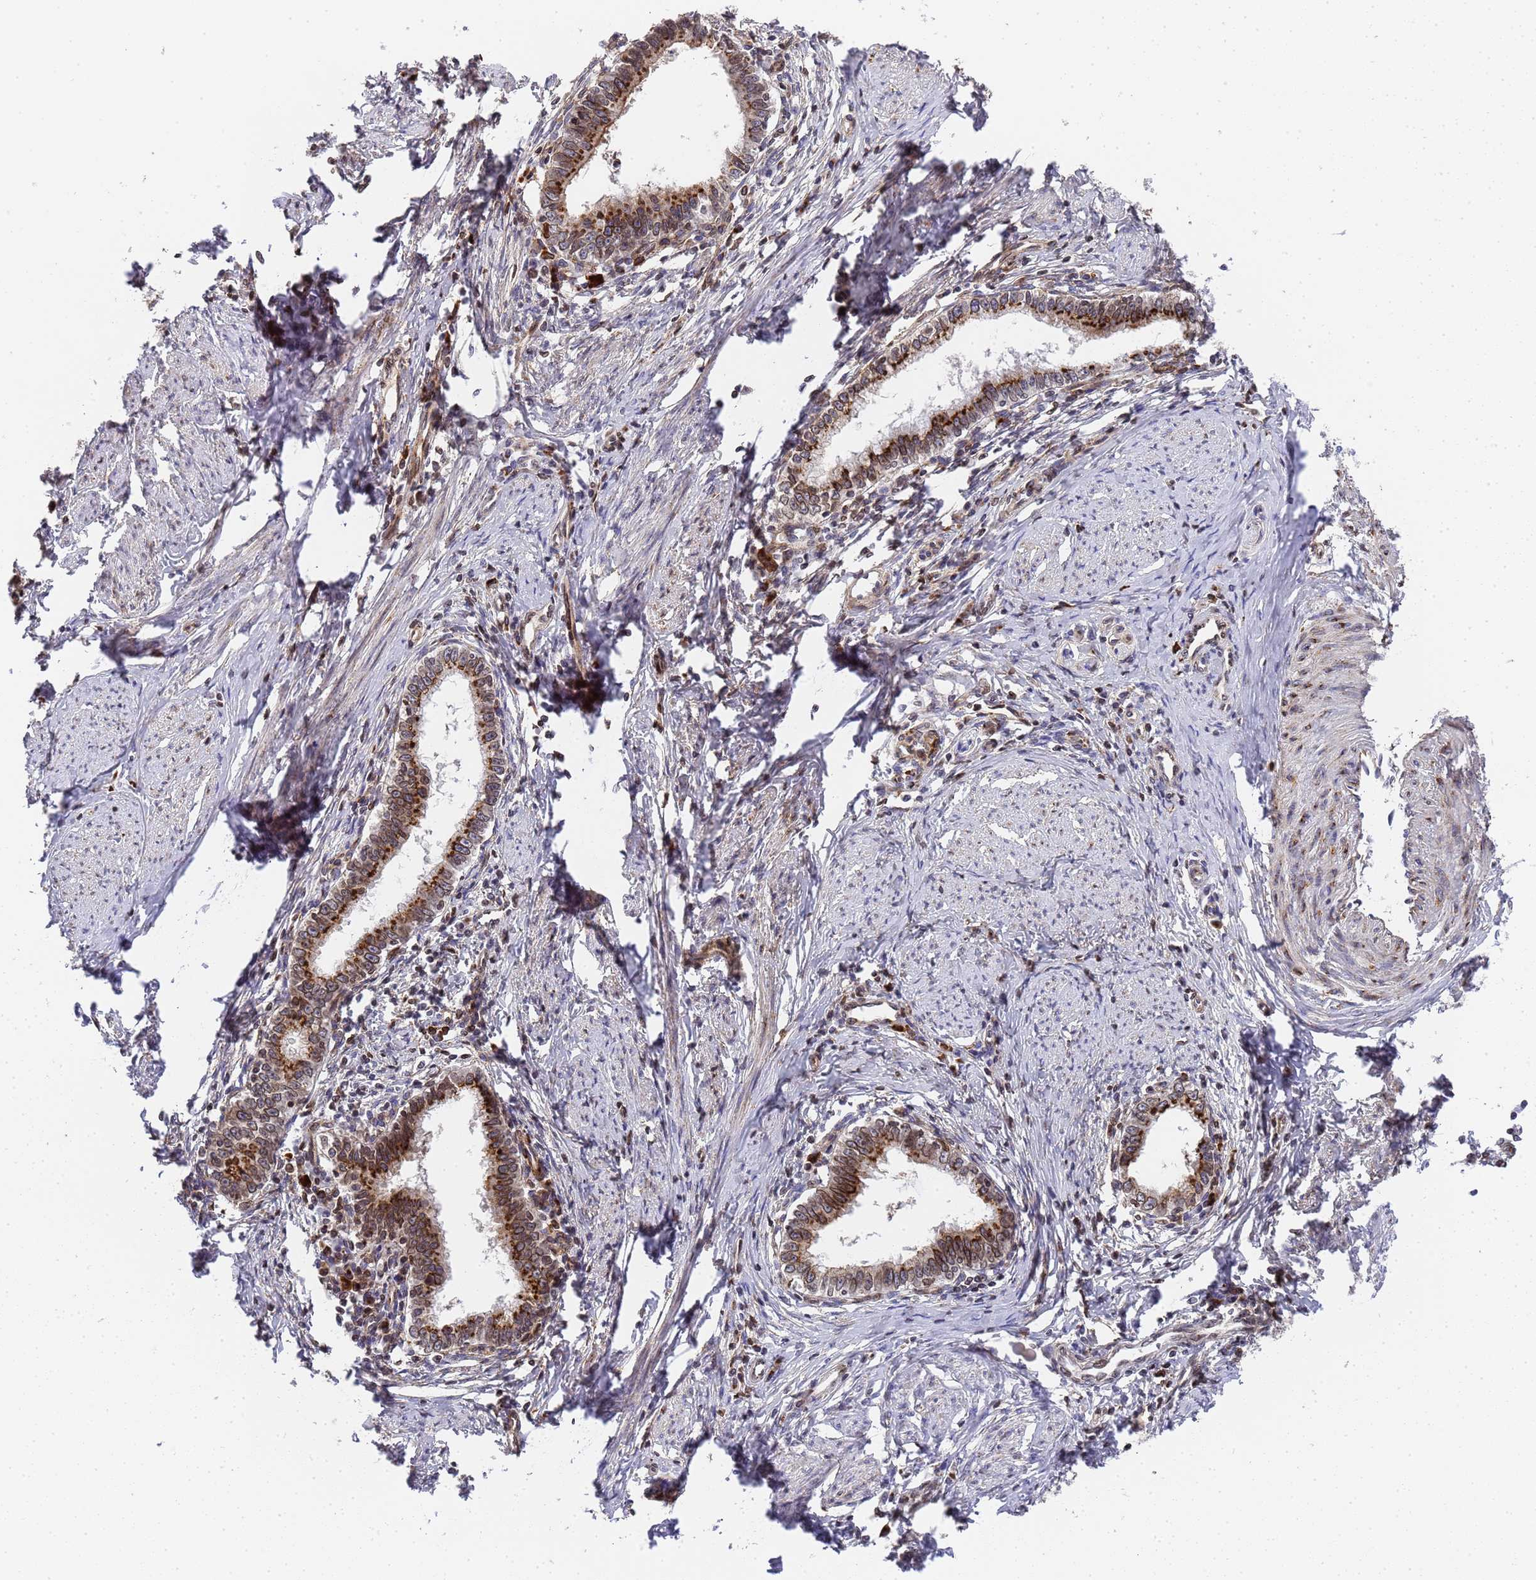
{"staining": {"intensity": "strong", "quantity": ">75%", "location": "cytoplasmic/membranous,nuclear"}, "tissue": "cervical cancer", "cell_type": "Tumor cells", "image_type": "cancer", "snomed": [{"axis": "morphology", "description": "Adenocarcinoma, NOS"}, {"axis": "topography", "description": "Cervix"}], "caption": "A high-resolution micrograph shows immunohistochemistry staining of cervical cancer, which reveals strong cytoplasmic/membranous and nuclear staining in about >75% of tumor cells. (DAB (3,3'-diaminobenzidine) IHC, brown staining for protein, blue staining for nuclei).", "gene": "IGFBP7", "patient": {"sex": "female", "age": 36}}